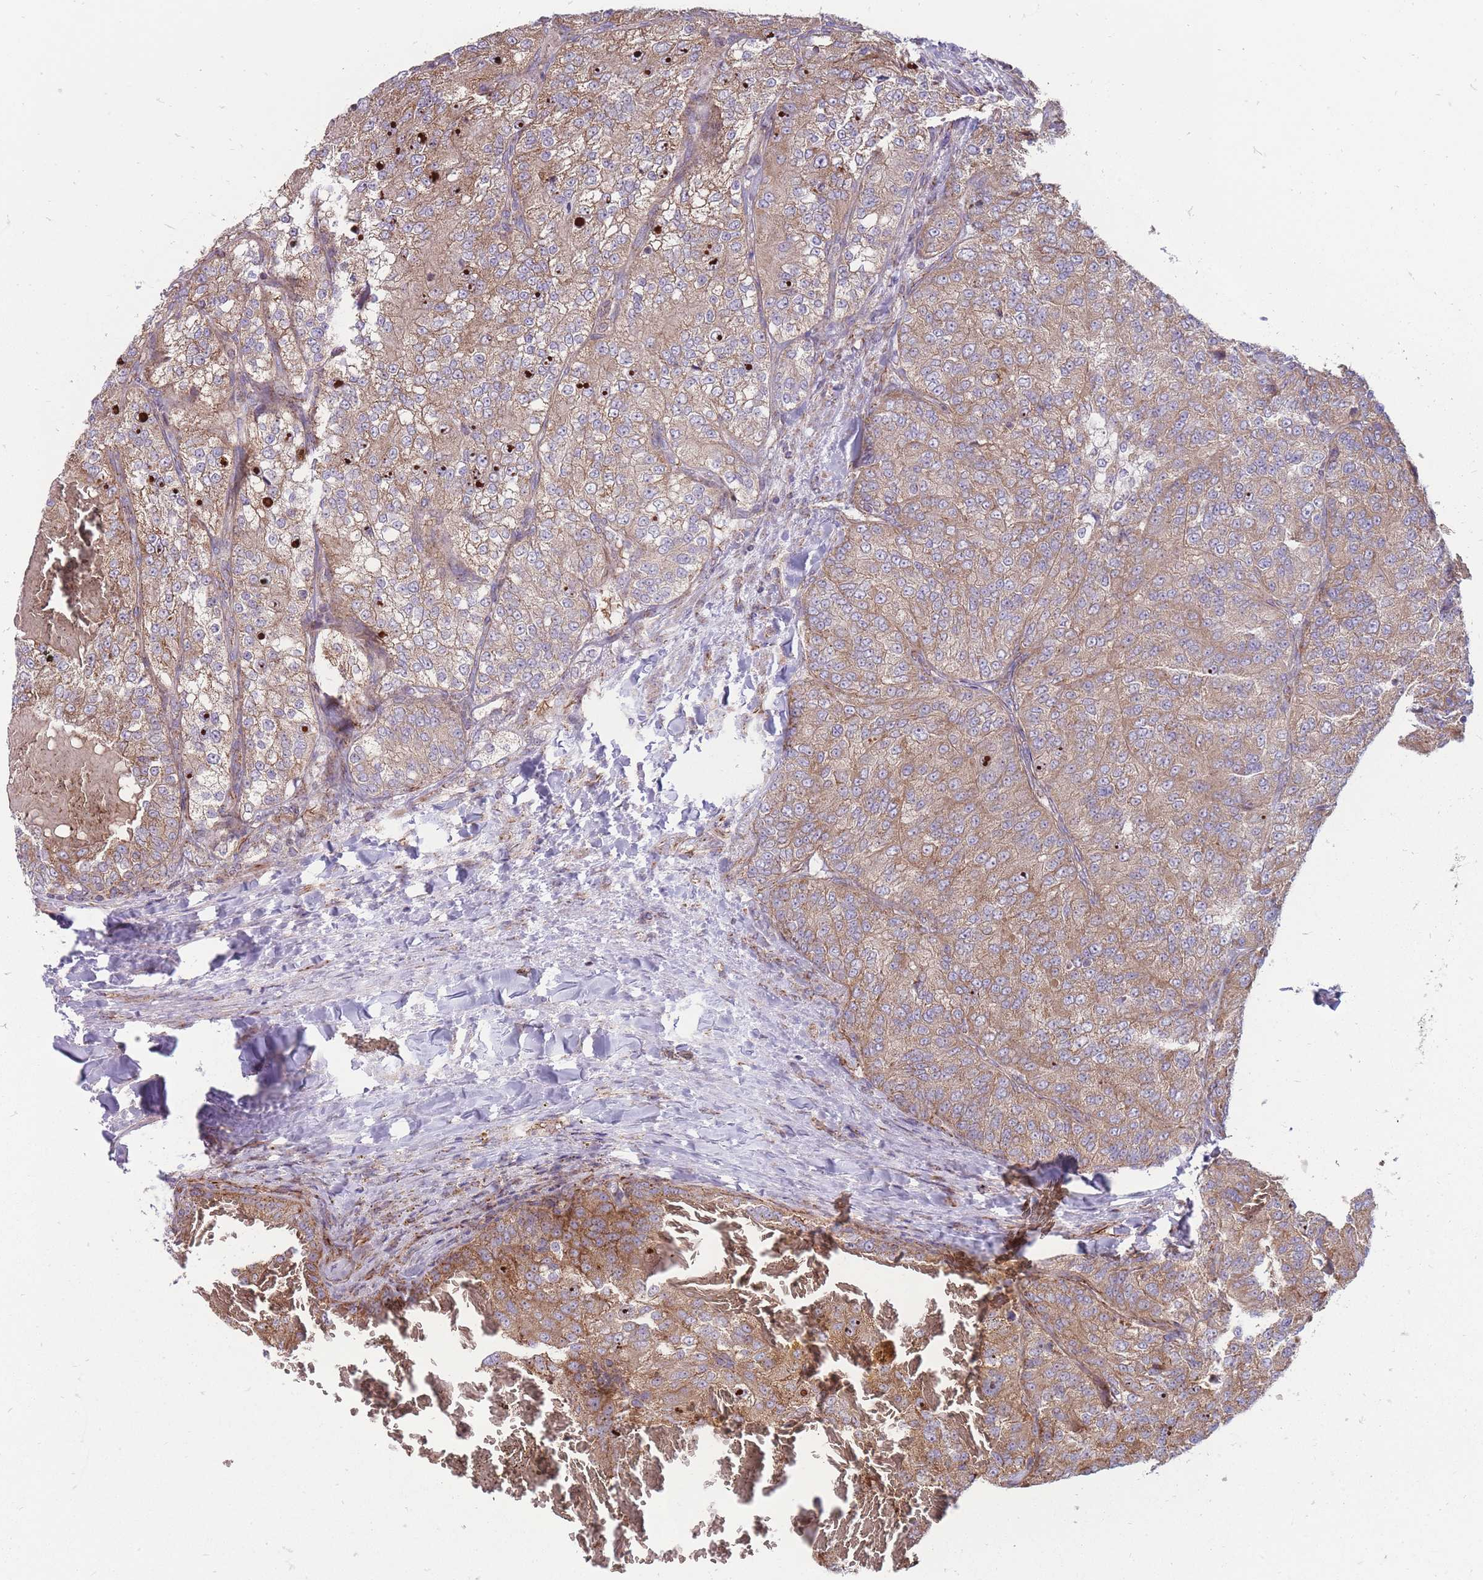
{"staining": {"intensity": "moderate", "quantity": ">75%", "location": "cytoplasmic/membranous"}, "tissue": "renal cancer", "cell_type": "Tumor cells", "image_type": "cancer", "snomed": [{"axis": "morphology", "description": "Adenocarcinoma, NOS"}, {"axis": "topography", "description": "Kidney"}], "caption": "Renal cancer was stained to show a protein in brown. There is medium levels of moderate cytoplasmic/membranous expression in about >75% of tumor cells.", "gene": "ANKRD10", "patient": {"sex": "female", "age": 63}}